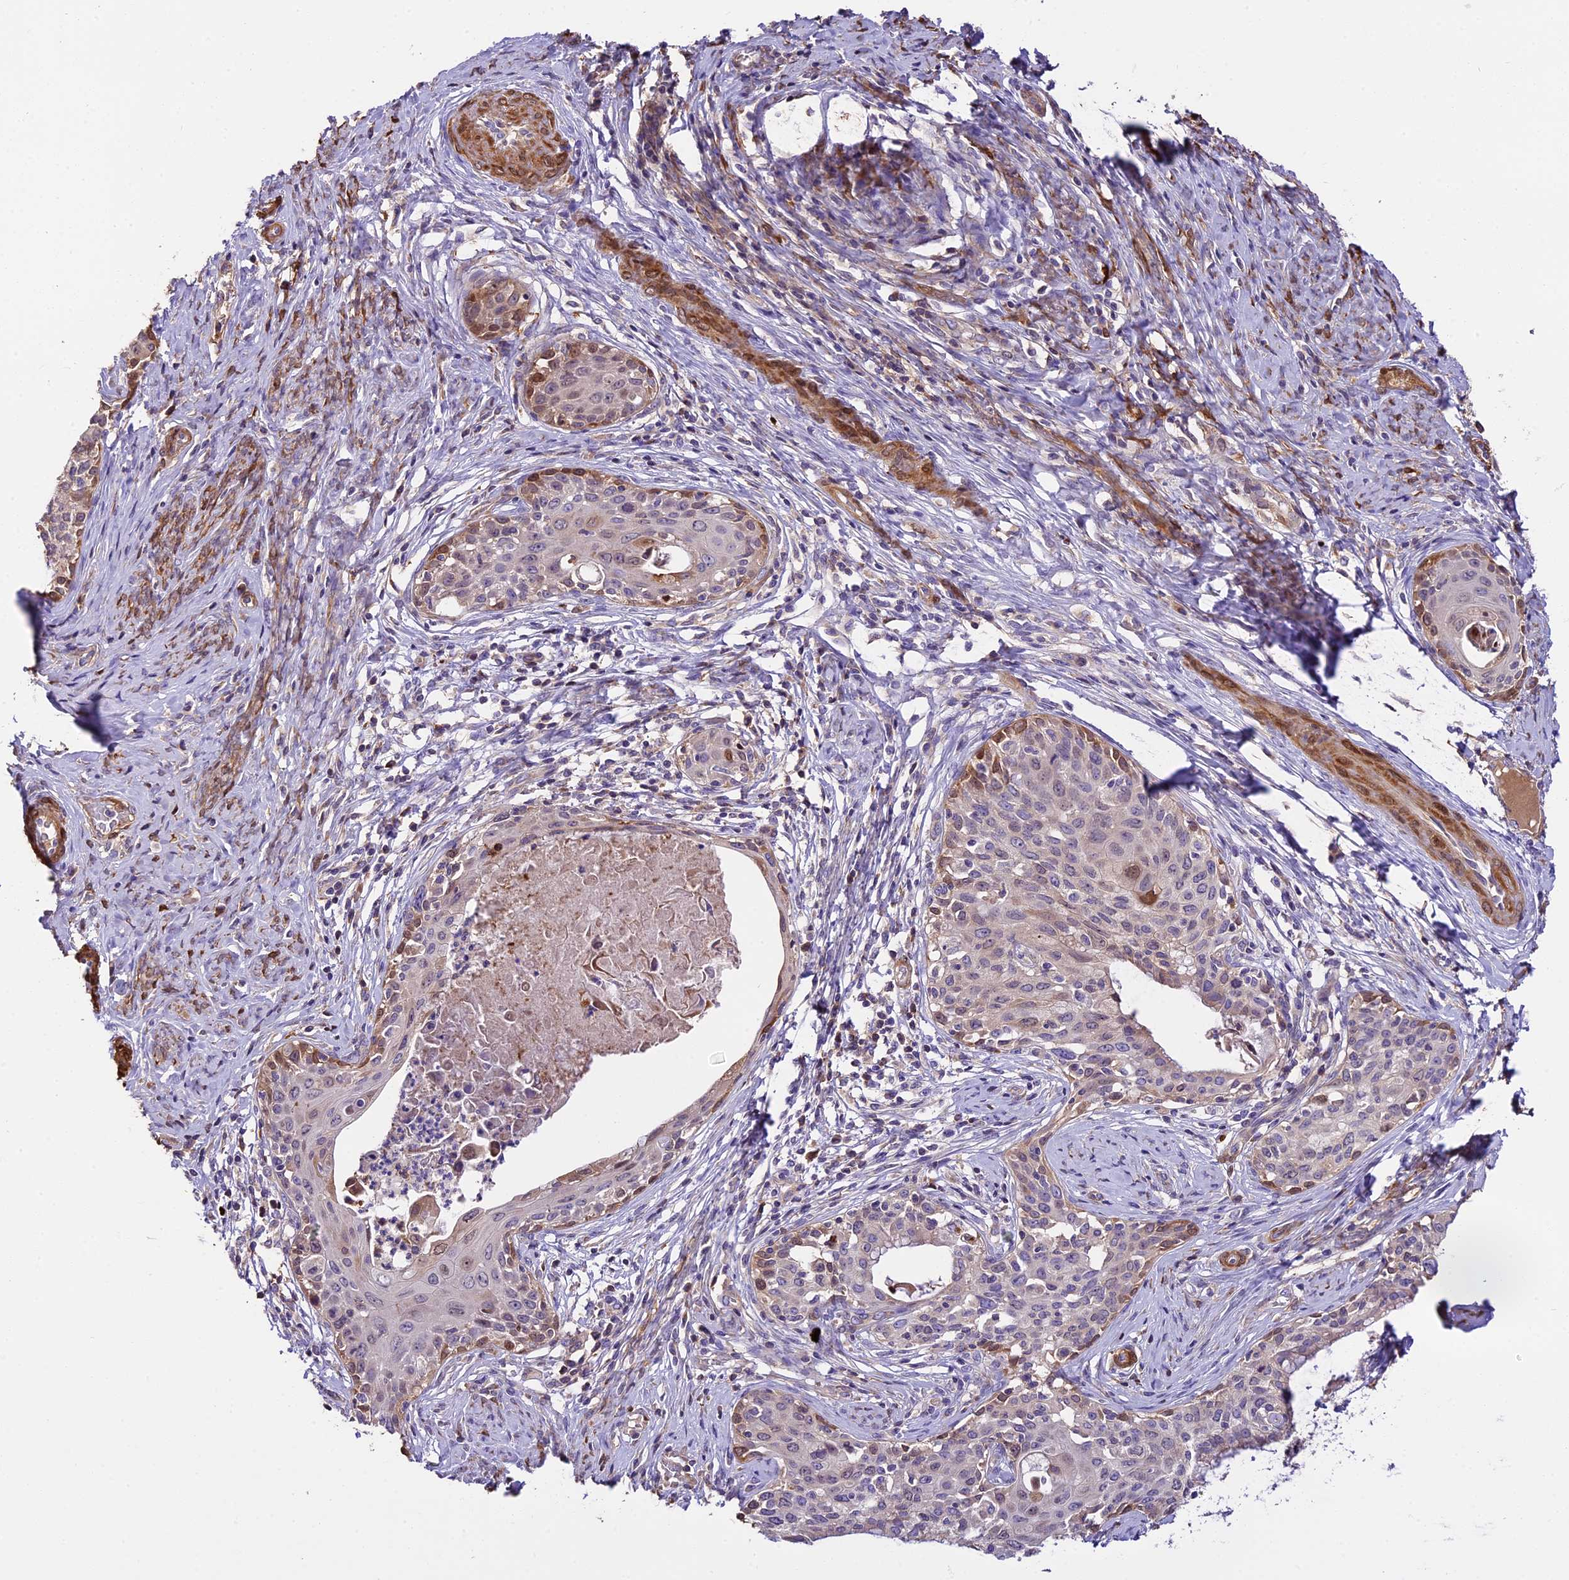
{"staining": {"intensity": "moderate", "quantity": "<25%", "location": "cytoplasmic/membranous"}, "tissue": "cervical cancer", "cell_type": "Tumor cells", "image_type": "cancer", "snomed": [{"axis": "morphology", "description": "Squamous cell carcinoma, NOS"}, {"axis": "morphology", "description": "Adenocarcinoma, NOS"}, {"axis": "topography", "description": "Cervix"}], "caption": "Squamous cell carcinoma (cervical) stained with a brown dye demonstrates moderate cytoplasmic/membranous positive positivity in about <25% of tumor cells.", "gene": "MAP3K7CL", "patient": {"sex": "female", "age": 52}}